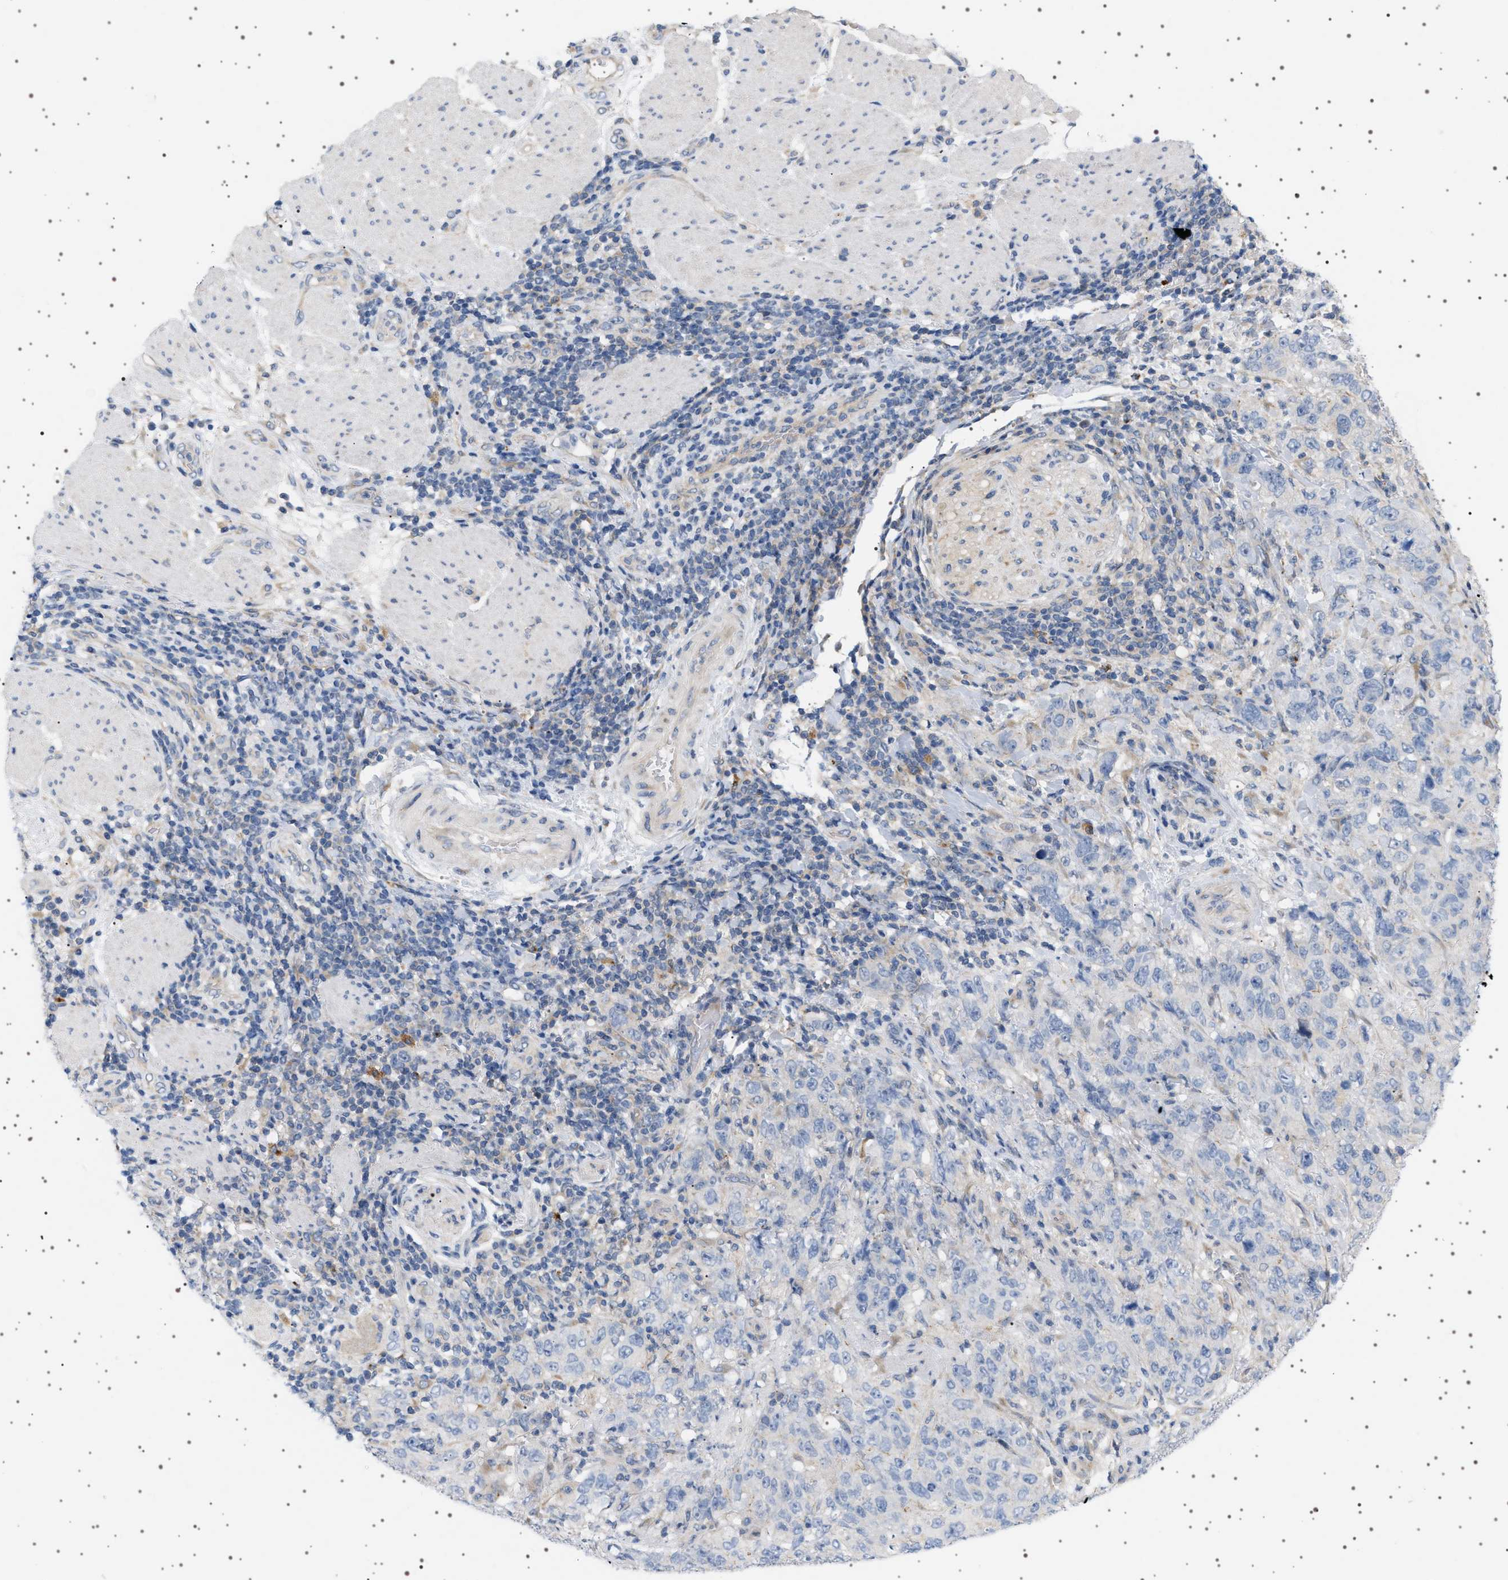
{"staining": {"intensity": "negative", "quantity": "none", "location": "none"}, "tissue": "stomach cancer", "cell_type": "Tumor cells", "image_type": "cancer", "snomed": [{"axis": "morphology", "description": "Adenocarcinoma, NOS"}, {"axis": "topography", "description": "Stomach"}], "caption": "Image shows no significant protein expression in tumor cells of stomach adenocarcinoma. (DAB (3,3'-diaminobenzidine) IHC, high magnification).", "gene": "ADCY10", "patient": {"sex": "male", "age": 48}}